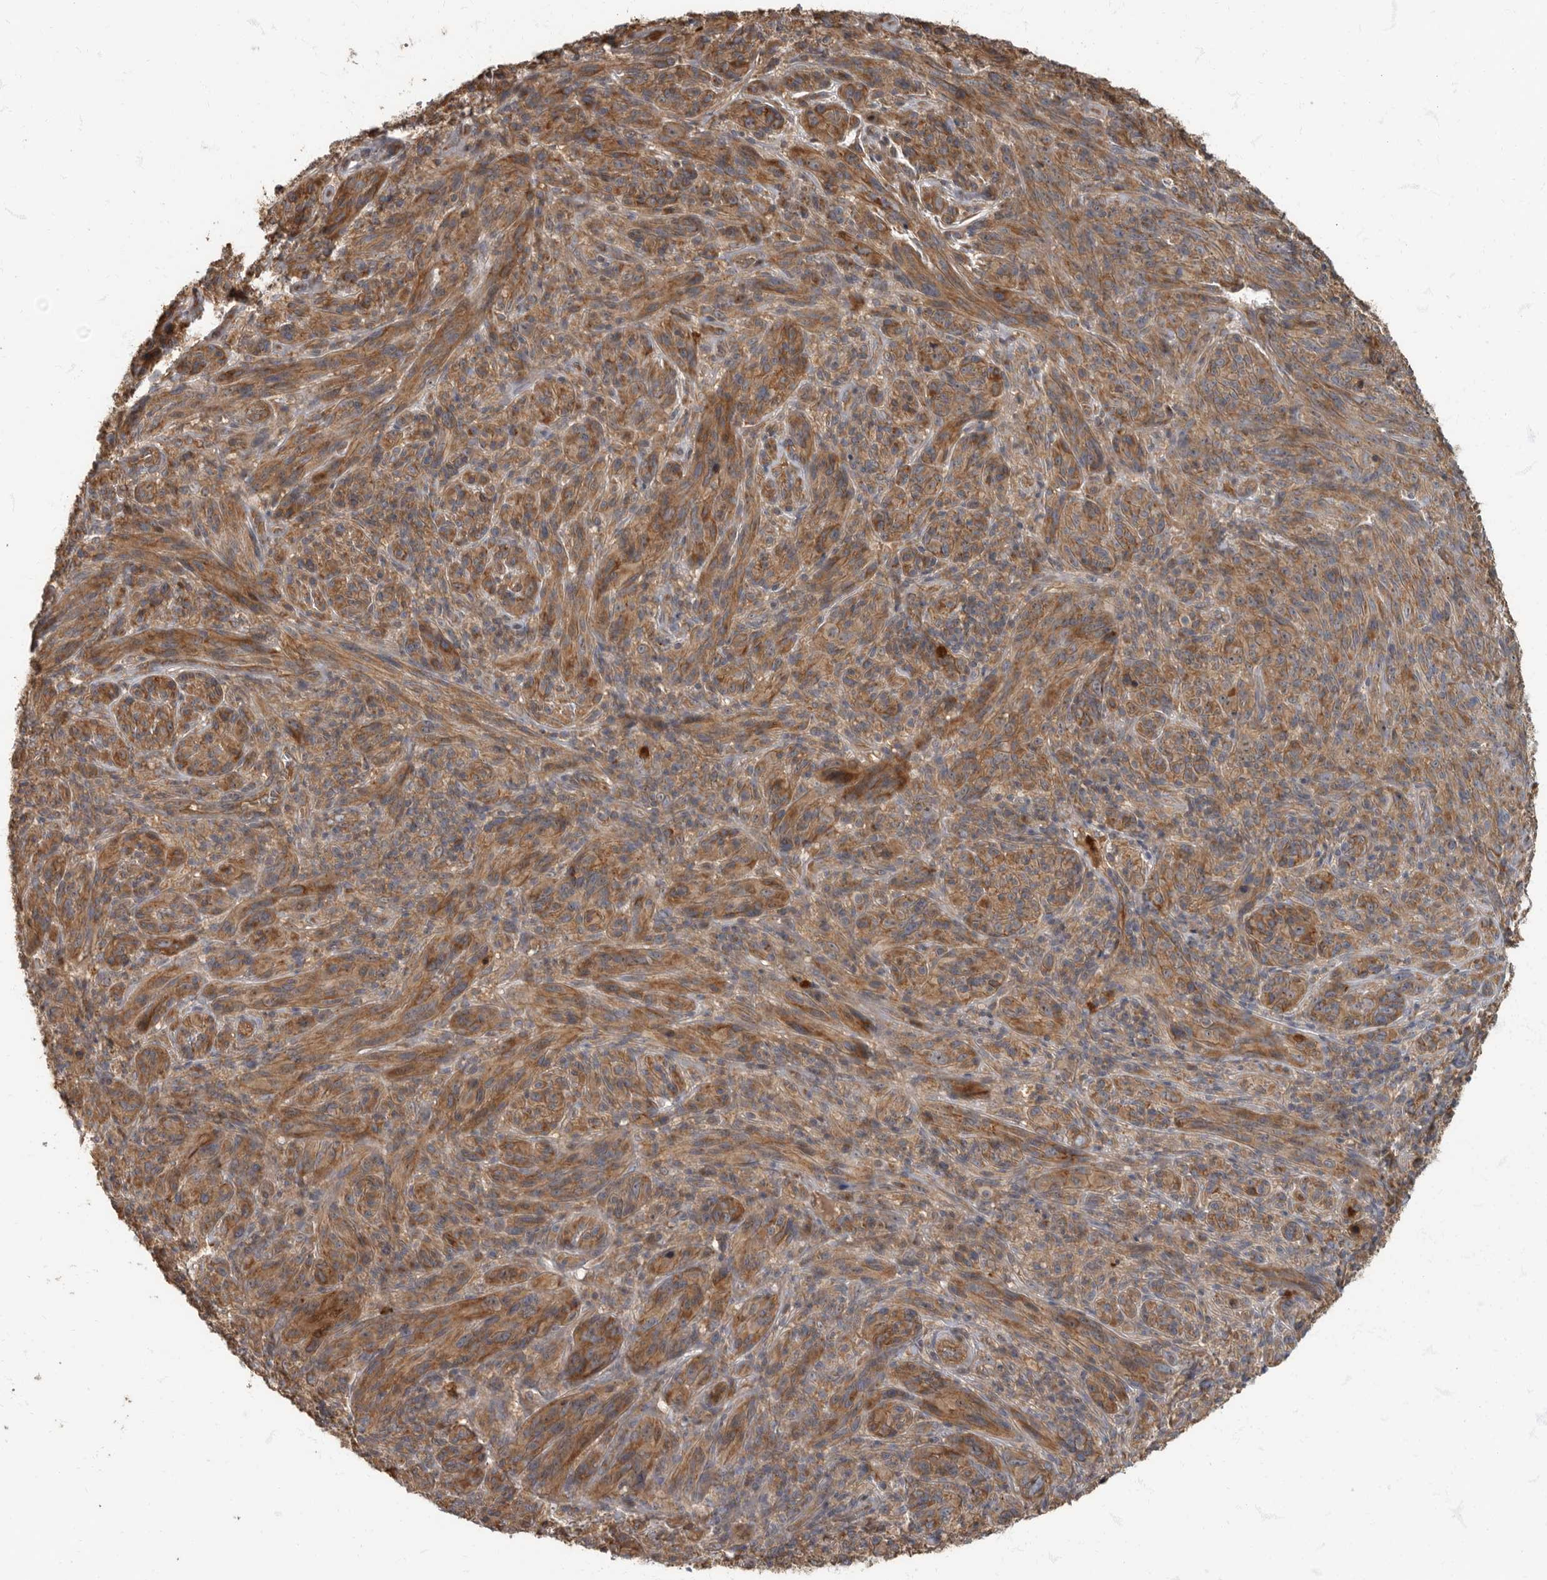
{"staining": {"intensity": "strong", "quantity": ">75%", "location": "cytoplasmic/membranous"}, "tissue": "melanoma", "cell_type": "Tumor cells", "image_type": "cancer", "snomed": [{"axis": "morphology", "description": "Malignant melanoma, NOS"}, {"axis": "topography", "description": "Skin of head"}], "caption": "Melanoma tissue demonstrates strong cytoplasmic/membranous staining in about >75% of tumor cells, visualized by immunohistochemistry.", "gene": "DAAM1", "patient": {"sex": "male", "age": 96}}